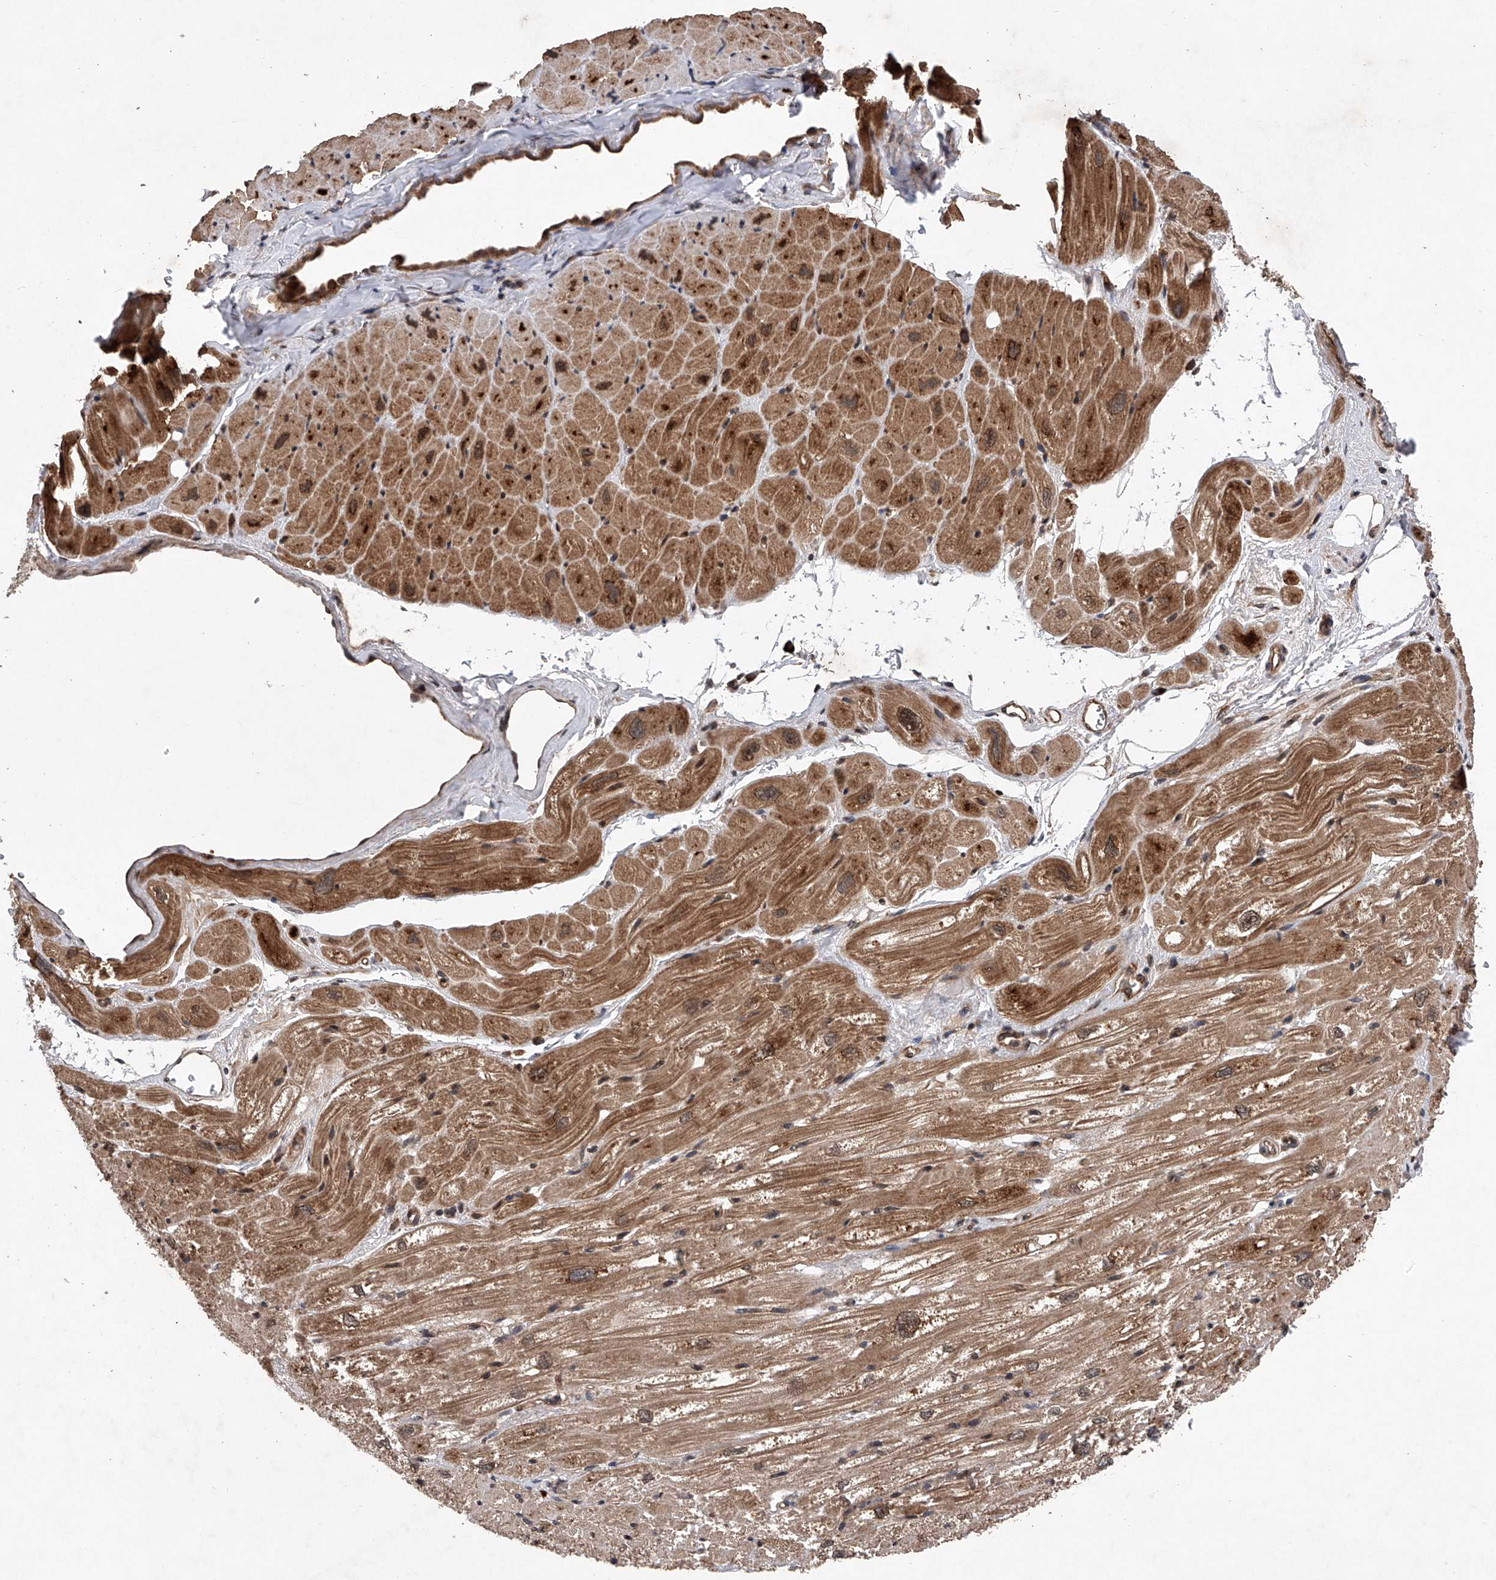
{"staining": {"intensity": "moderate", "quantity": ">75%", "location": "cytoplasmic/membranous"}, "tissue": "heart muscle", "cell_type": "Cardiomyocytes", "image_type": "normal", "snomed": [{"axis": "morphology", "description": "Normal tissue, NOS"}, {"axis": "topography", "description": "Heart"}], "caption": "Normal heart muscle demonstrates moderate cytoplasmic/membranous positivity in approximately >75% of cardiomyocytes (brown staining indicates protein expression, while blue staining denotes nuclei)..", "gene": "MAP3K11", "patient": {"sex": "male", "age": 50}}